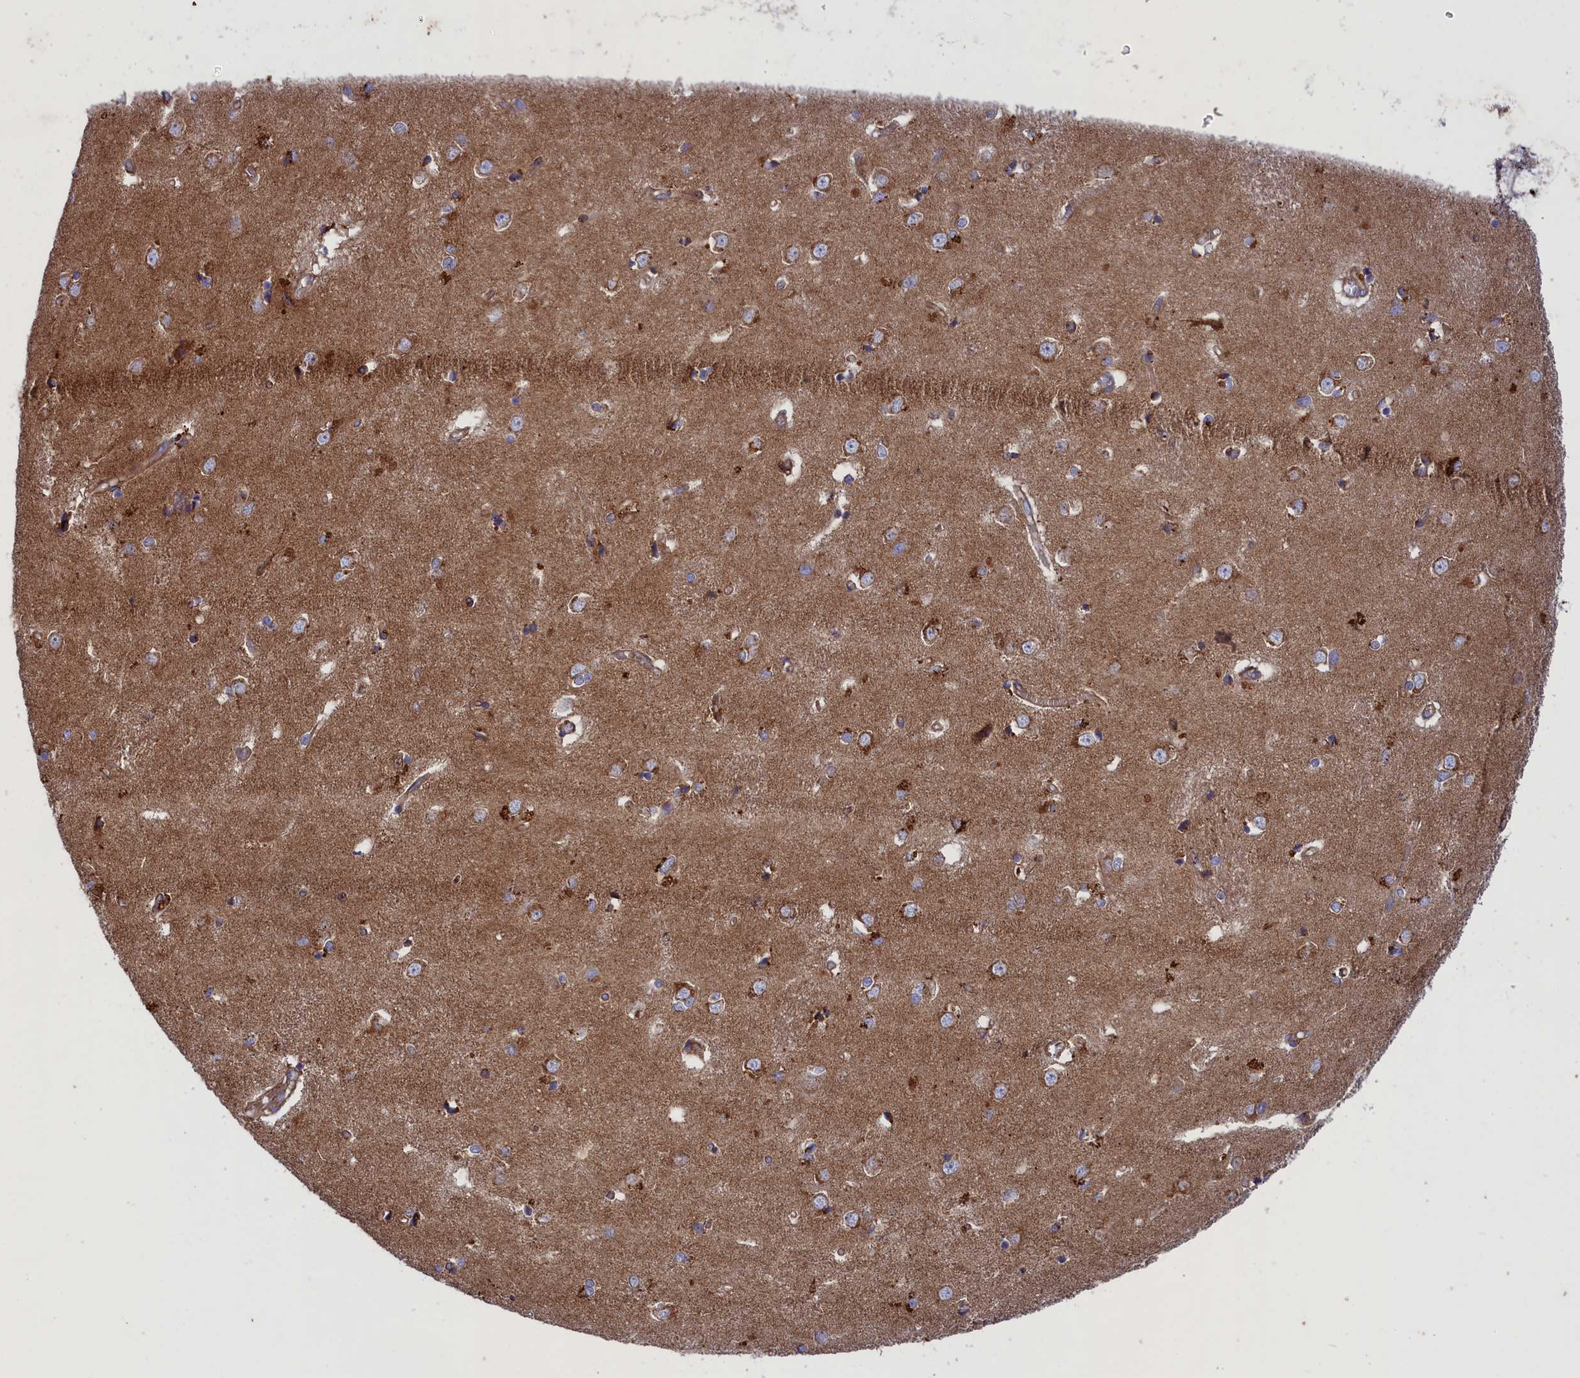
{"staining": {"intensity": "moderate", "quantity": "<25%", "location": "cytoplasmic/membranous"}, "tissue": "caudate", "cell_type": "Glial cells", "image_type": "normal", "snomed": [{"axis": "morphology", "description": "Normal tissue, NOS"}, {"axis": "topography", "description": "Lateral ventricle wall"}], "caption": "This micrograph reveals IHC staining of normal human caudate, with low moderate cytoplasmic/membranous expression in about <25% of glial cells.", "gene": "SCAMP4", "patient": {"sex": "male", "age": 37}}